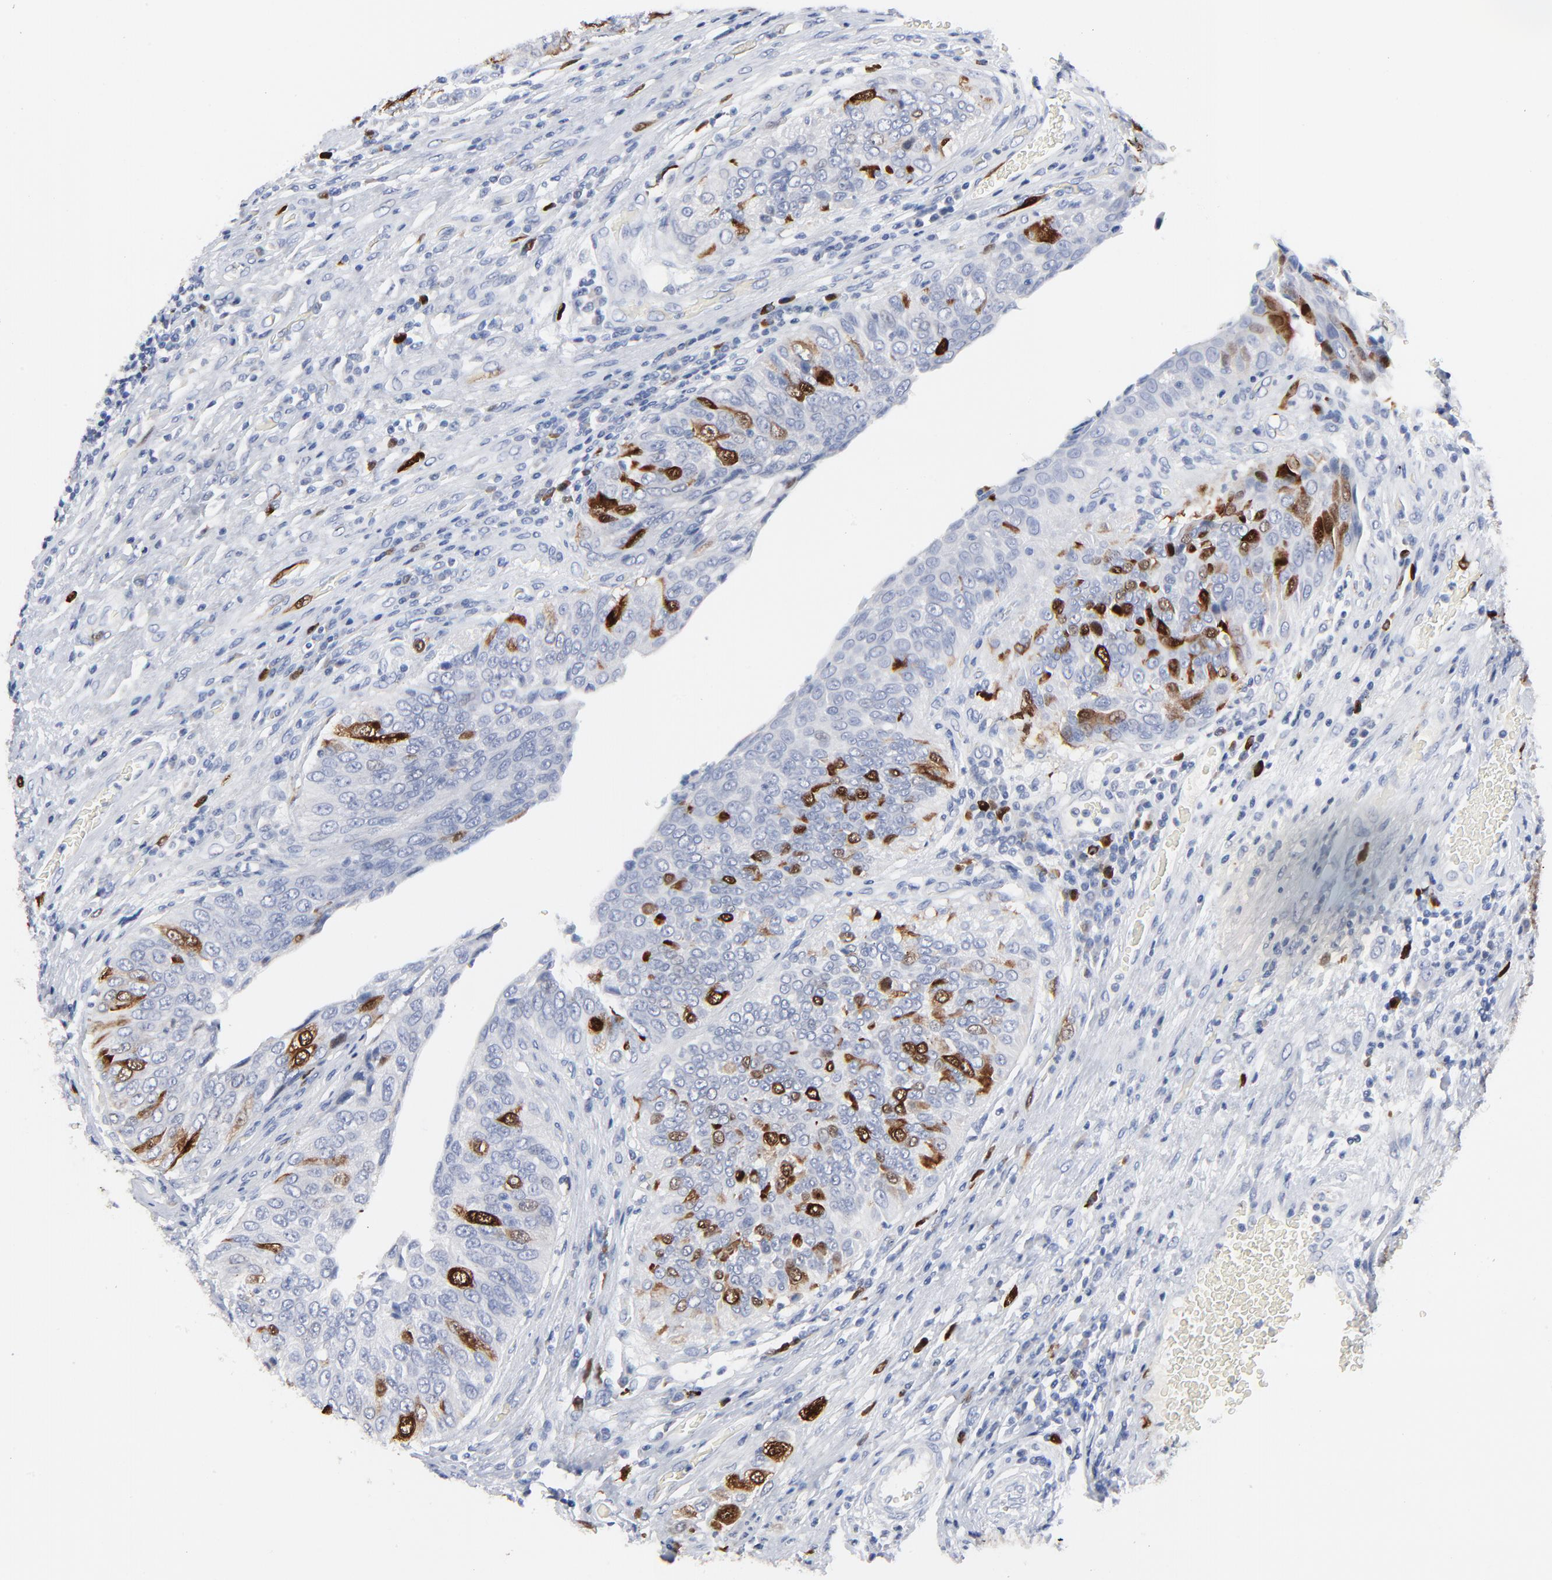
{"staining": {"intensity": "strong", "quantity": "<25%", "location": "cytoplasmic/membranous,nuclear"}, "tissue": "urothelial cancer", "cell_type": "Tumor cells", "image_type": "cancer", "snomed": [{"axis": "morphology", "description": "Urothelial carcinoma, High grade"}, {"axis": "topography", "description": "Urinary bladder"}], "caption": "DAB (3,3'-diaminobenzidine) immunohistochemical staining of urothelial carcinoma (high-grade) shows strong cytoplasmic/membranous and nuclear protein expression in approximately <25% of tumor cells.", "gene": "CDK1", "patient": {"sex": "male", "age": 50}}